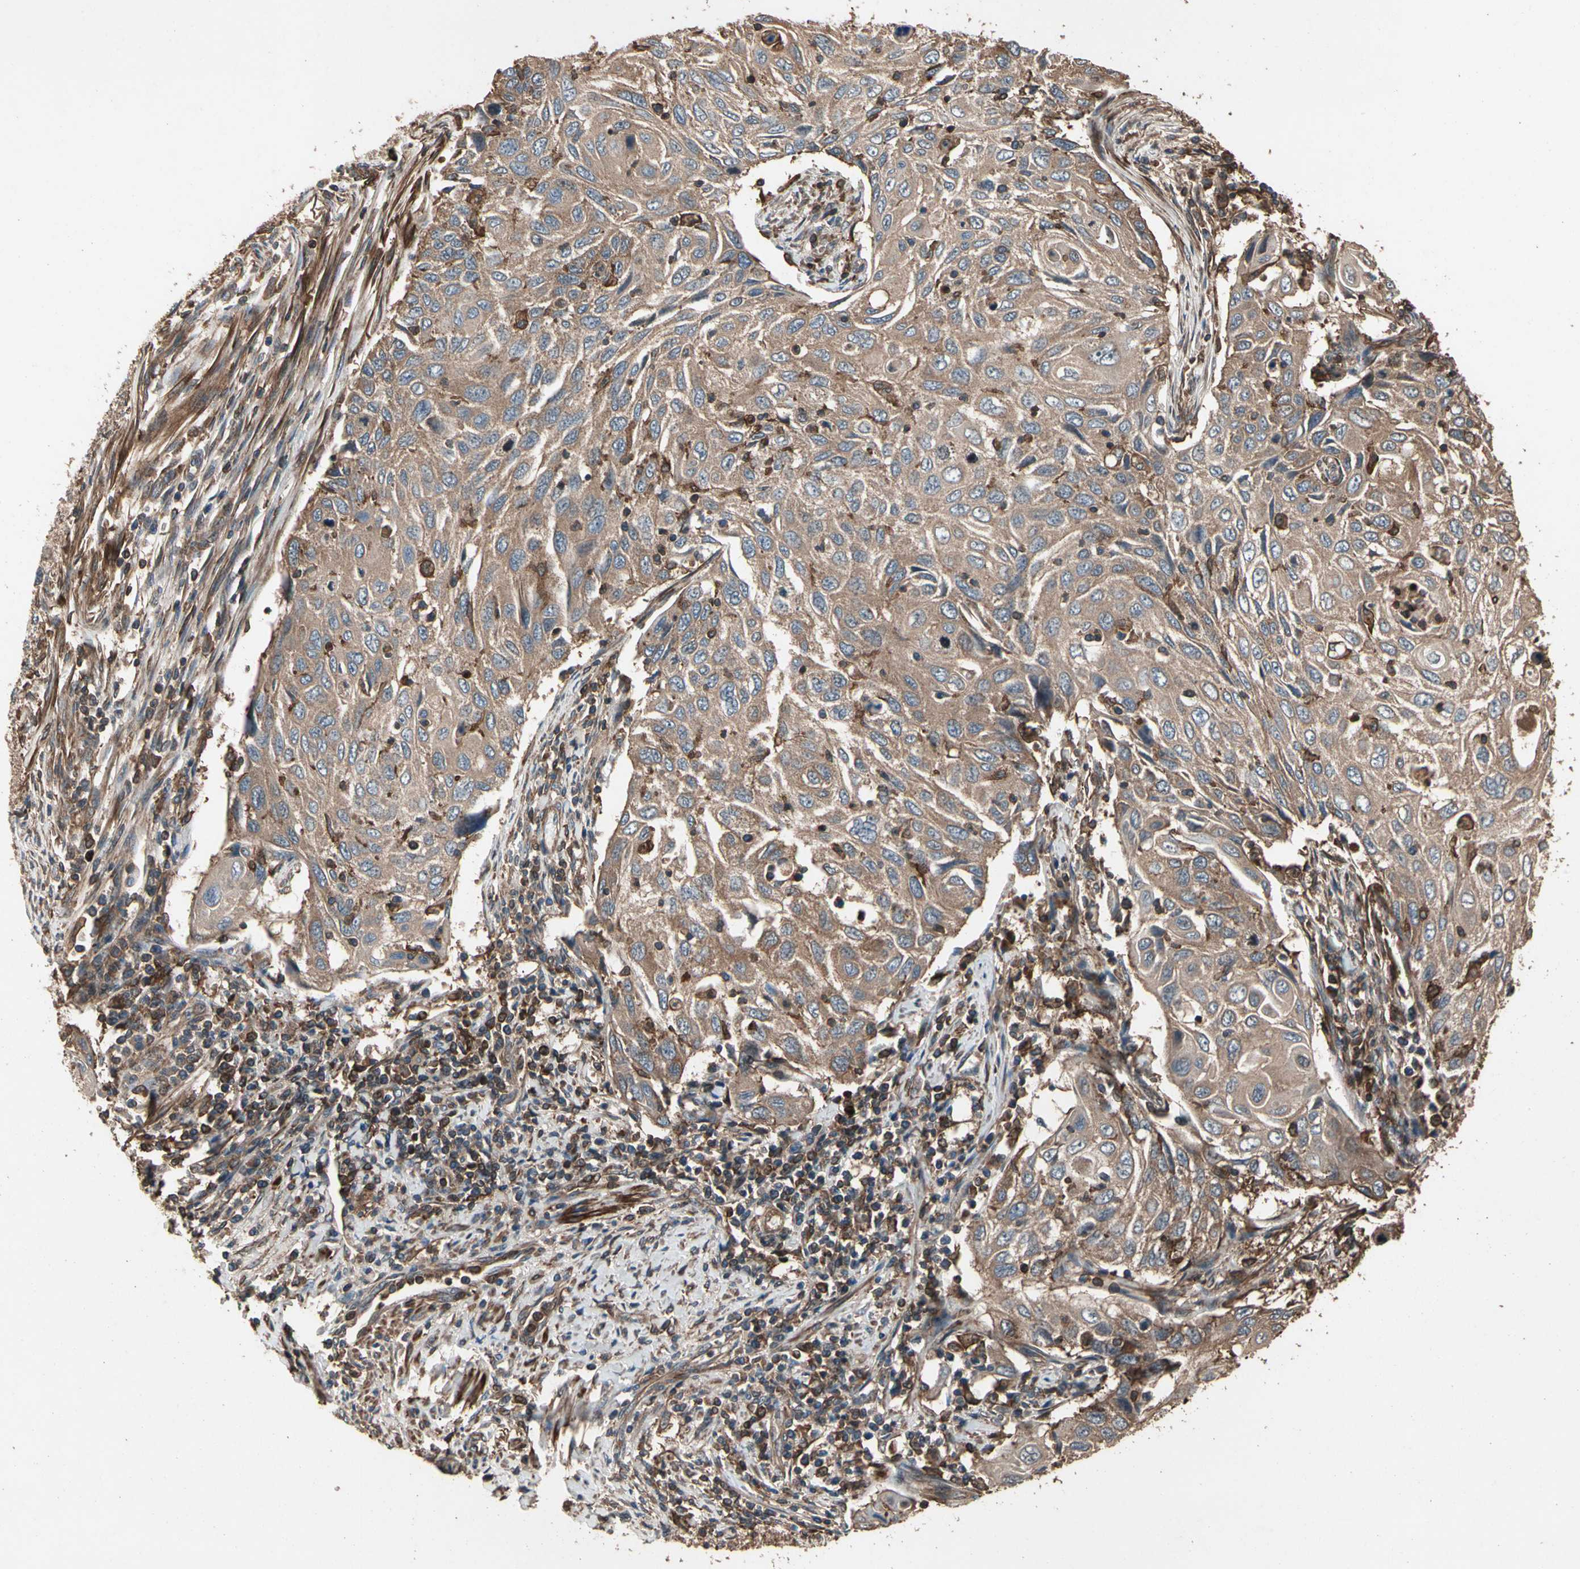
{"staining": {"intensity": "moderate", "quantity": ">75%", "location": "cytoplasmic/membranous"}, "tissue": "cervical cancer", "cell_type": "Tumor cells", "image_type": "cancer", "snomed": [{"axis": "morphology", "description": "Squamous cell carcinoma, NOS"}, {"axis": "topography", "description": "Cervix"}], "caption": "The photomicrograph demonstrates a brown stain indicating the presence of a protein in the cytoplasmic/membranous of tumor cells in cervical cancer (squamous cell carcinoma).", "gene": "AGBL2", "patient": {"sex": "female", "age": 70}}